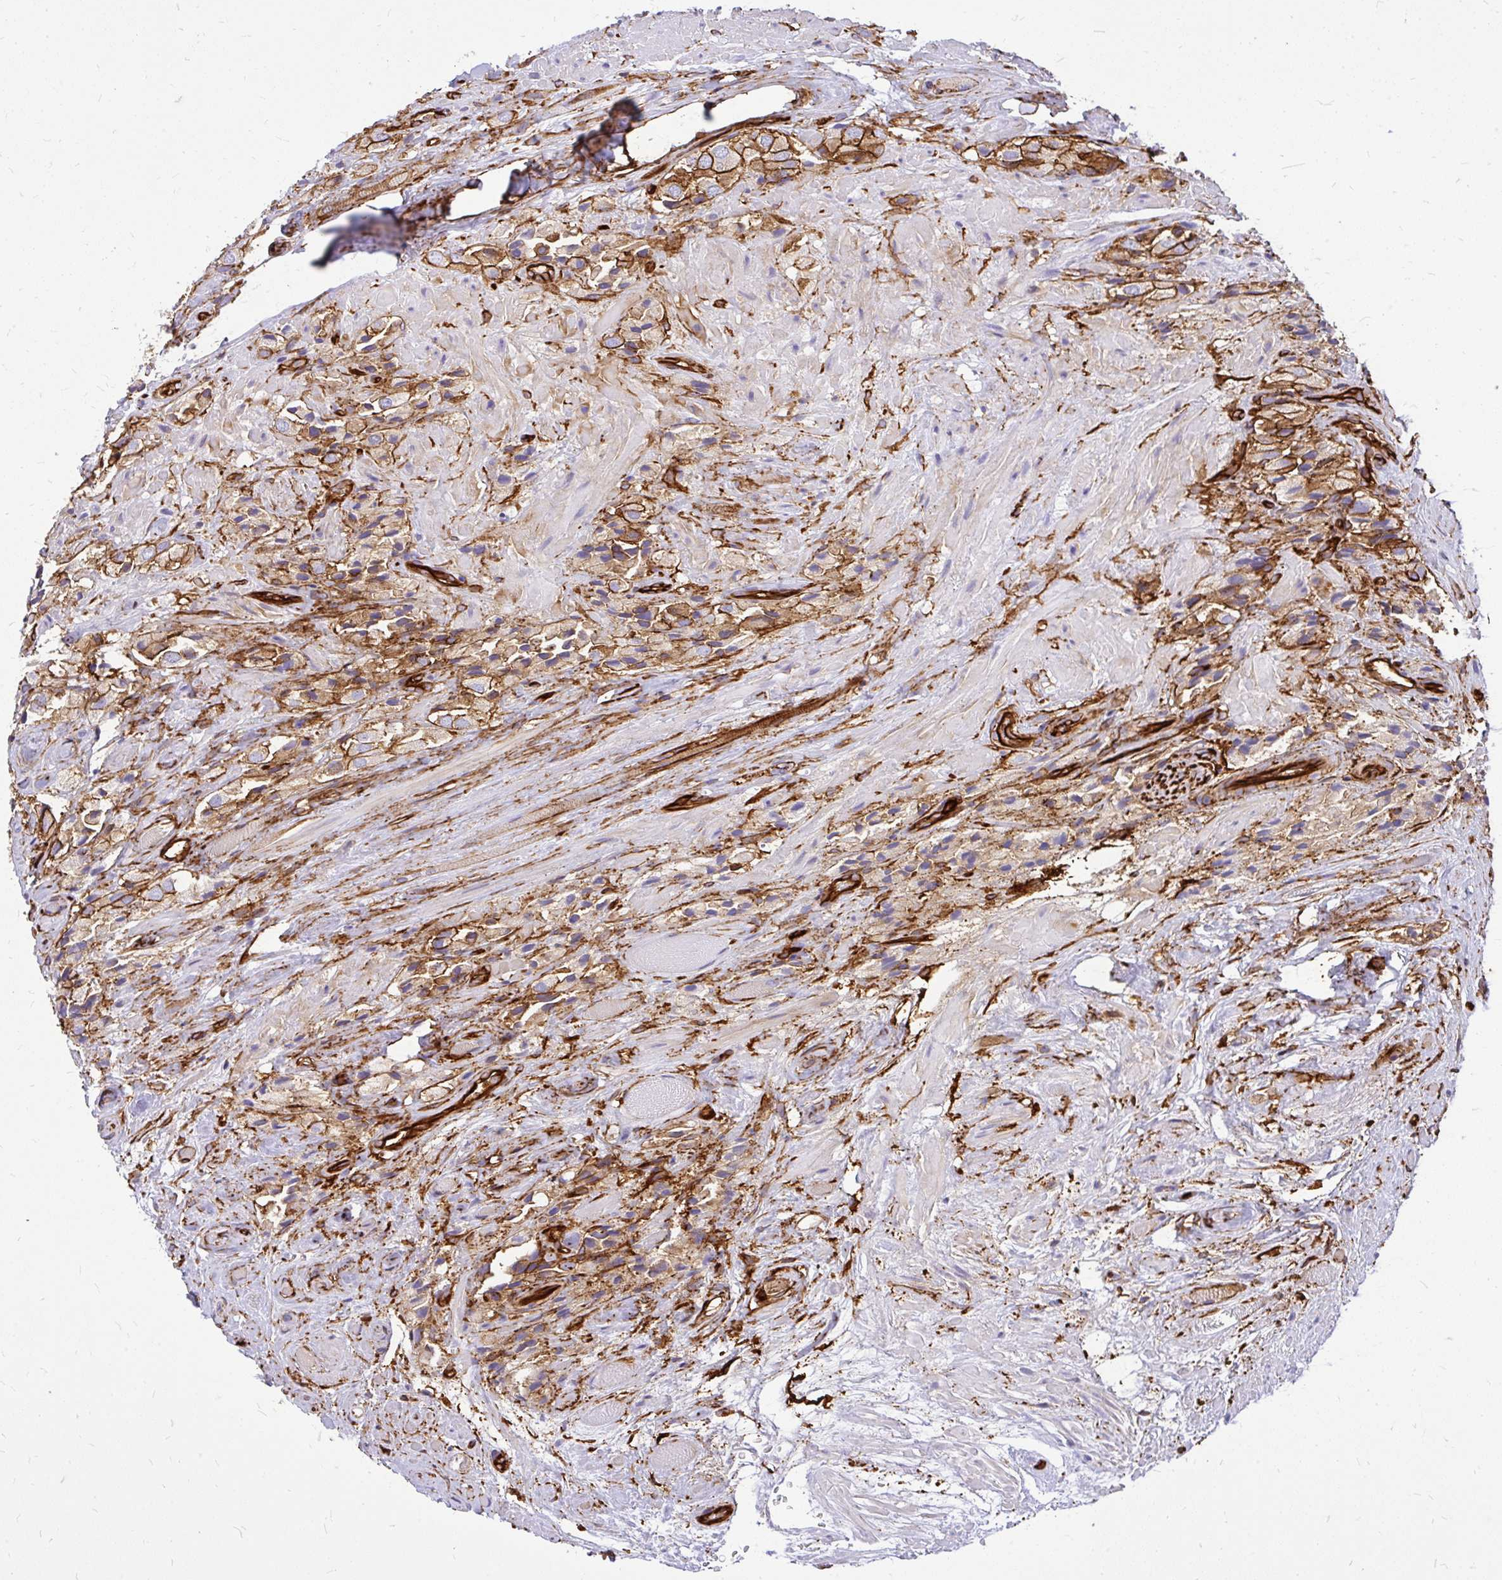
{"staining": {"intensity": "moderate", "quantity": ">75%", "location": "cytoplasmic/membranous"}, "tissue": "prostate cancer", "cell_type": "Tumor cells", "image_type": "cancer", "snomed": [{"axis": "morphology", "description": "Adenocarcinoma, High grade"}, {"axis": "topography", "description": "Prostate and seminal vesicle, NOS"}], "caption": "High-grade adenocarcinoma (prostate) tissue displays moderate cytoplasmic/membranous positivity in about >75% of tumor cells, visualized by immunohistochemistry. The staining is performed using DAB brown chromogen to label protein expression. The nuclei are counter-stained blue using hematoxylin.", "gene": "MAP1LC3B", "patient": {"sex": "male", "age": 64}}